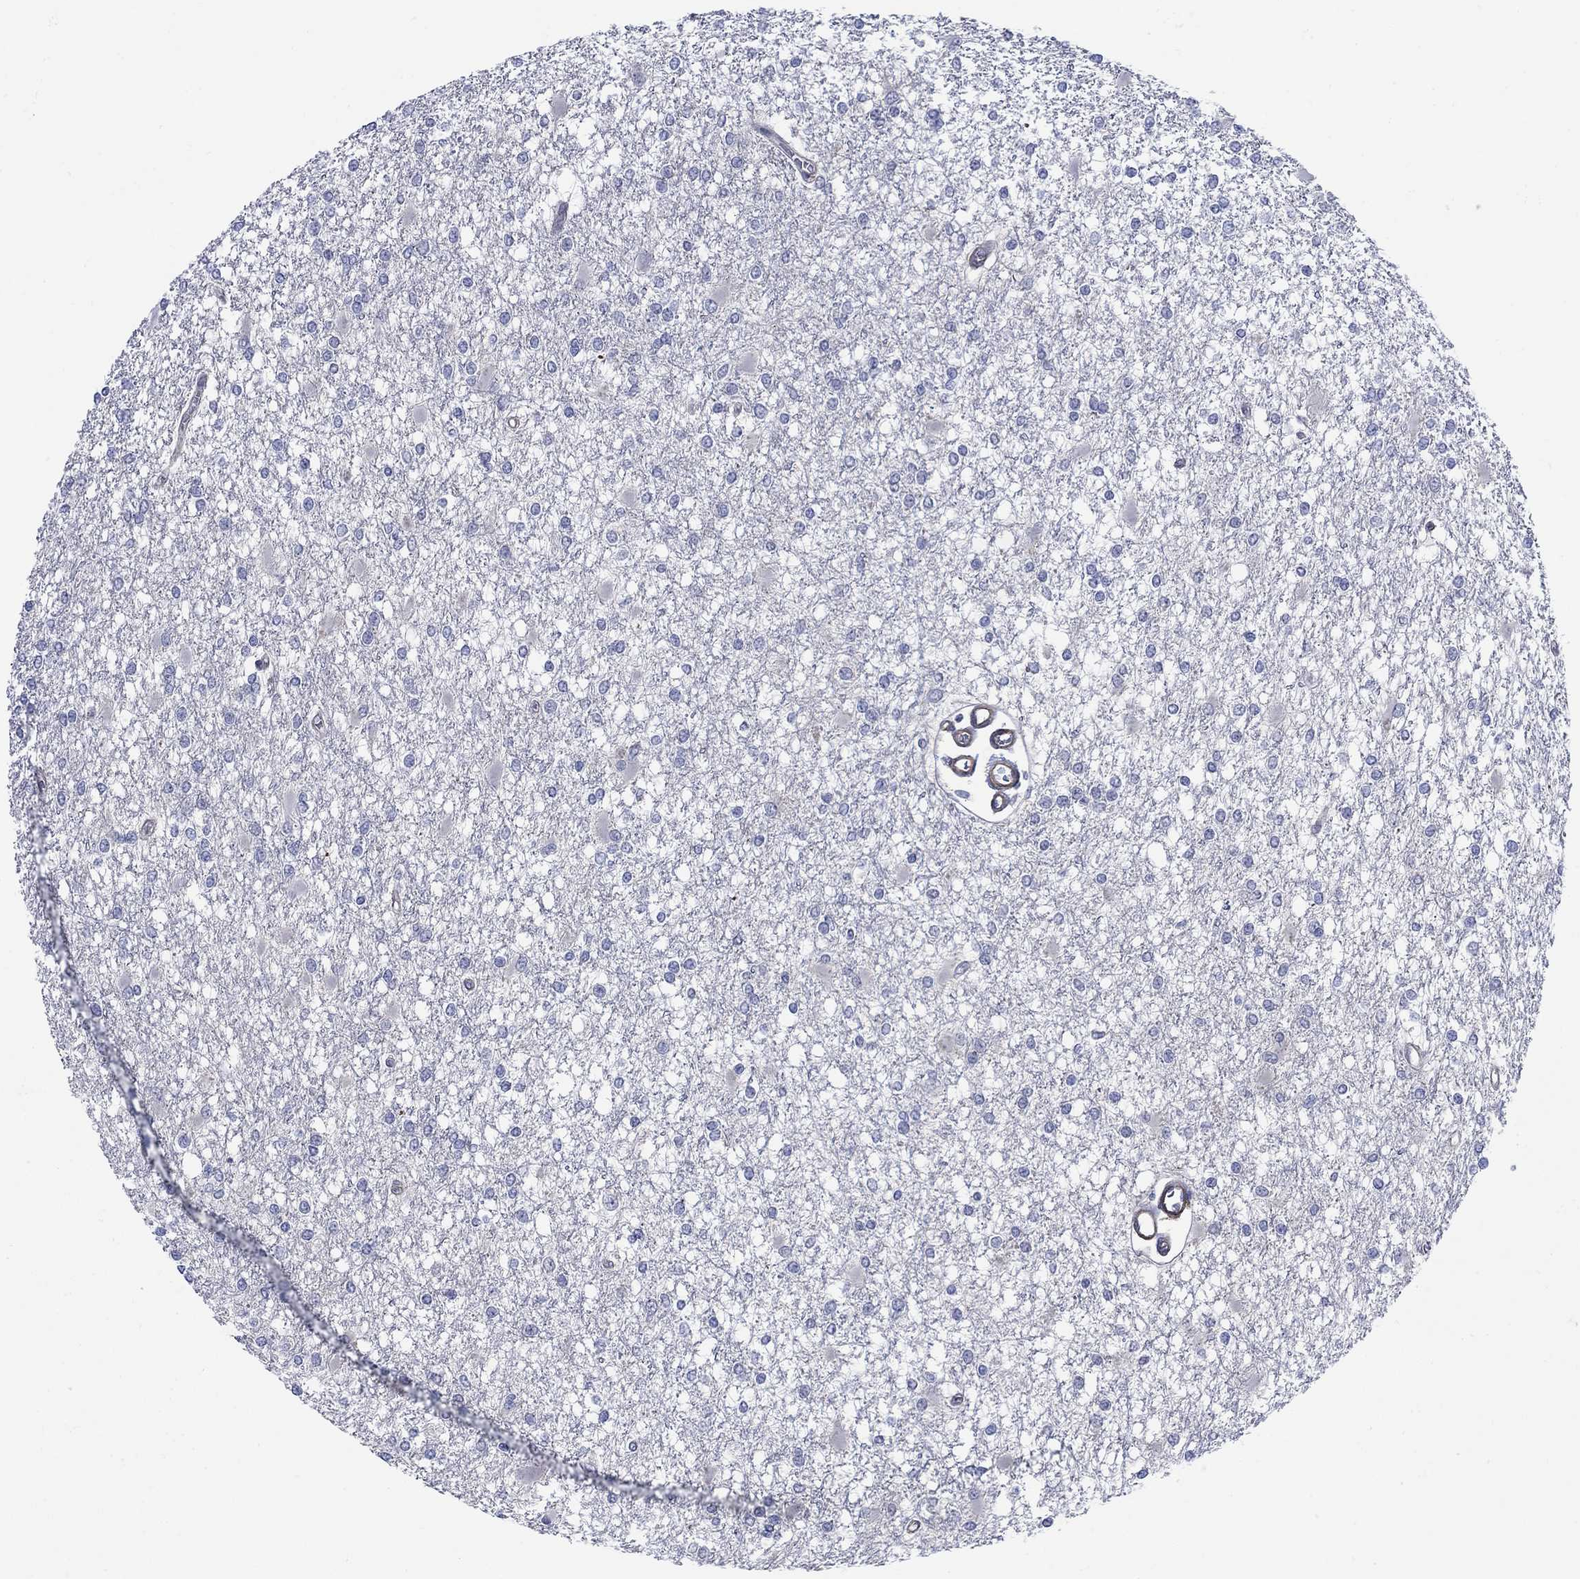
{"staining": {"intensity": "negative", "quantity": "none", "location": "none"}, "tissue": "glioma", "cell_type": "Tumor cells", "image_type": "cancer", "snomed": [{"axis": "morphology", "description": "Glioma, malignant, High grade"}, {"axis": "topography", "description": "Cerebral cortex"}], "caption": "Immunohistochemical staining of human glioma exhibits no significant expression in tumor cells.", "gene": "SCN7A", "patient": {"sex": "male", "age": 79}}